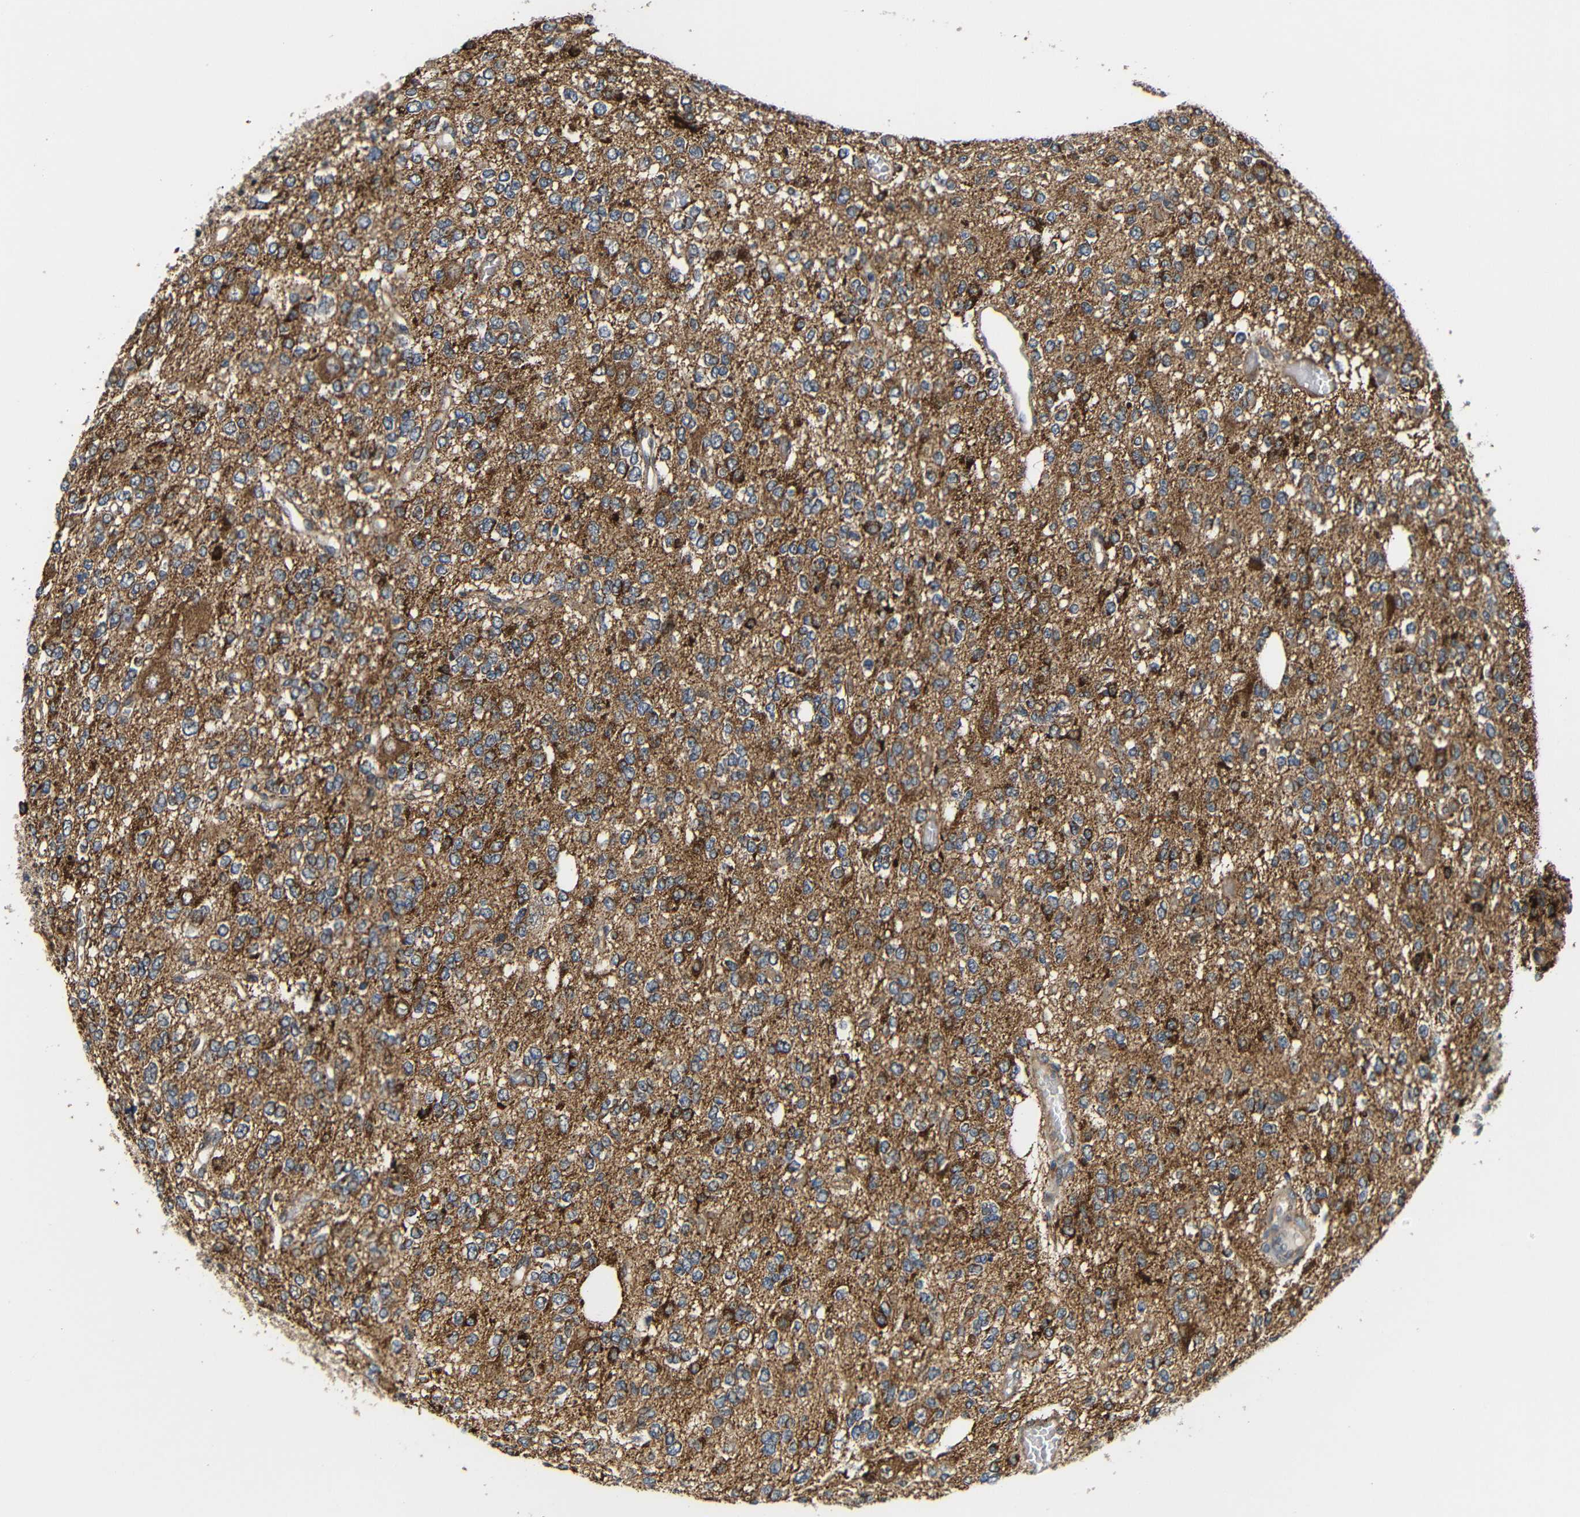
{"staining": {"intensity": "strong", "quantity": ">75%", "location": "cytoplasmic/membranous"}, "tissue": "glioma", "cell_type": "Tumor cells", "image_type": "cancer", "snomed": [{"axis": "morphology", "description": "Glioma, malignant, Low grade"}, {"axis": "topography", "description": "Brain"}], "caption": "A high-resolution micrograph shows IHC staining of malignant glioma (low-grade), which exhibits strong cytoplasmic/membranous expression in about >75% of tumor cells.", "gene": "KANK4", "patient": {"sex": "male", "age": 38}}